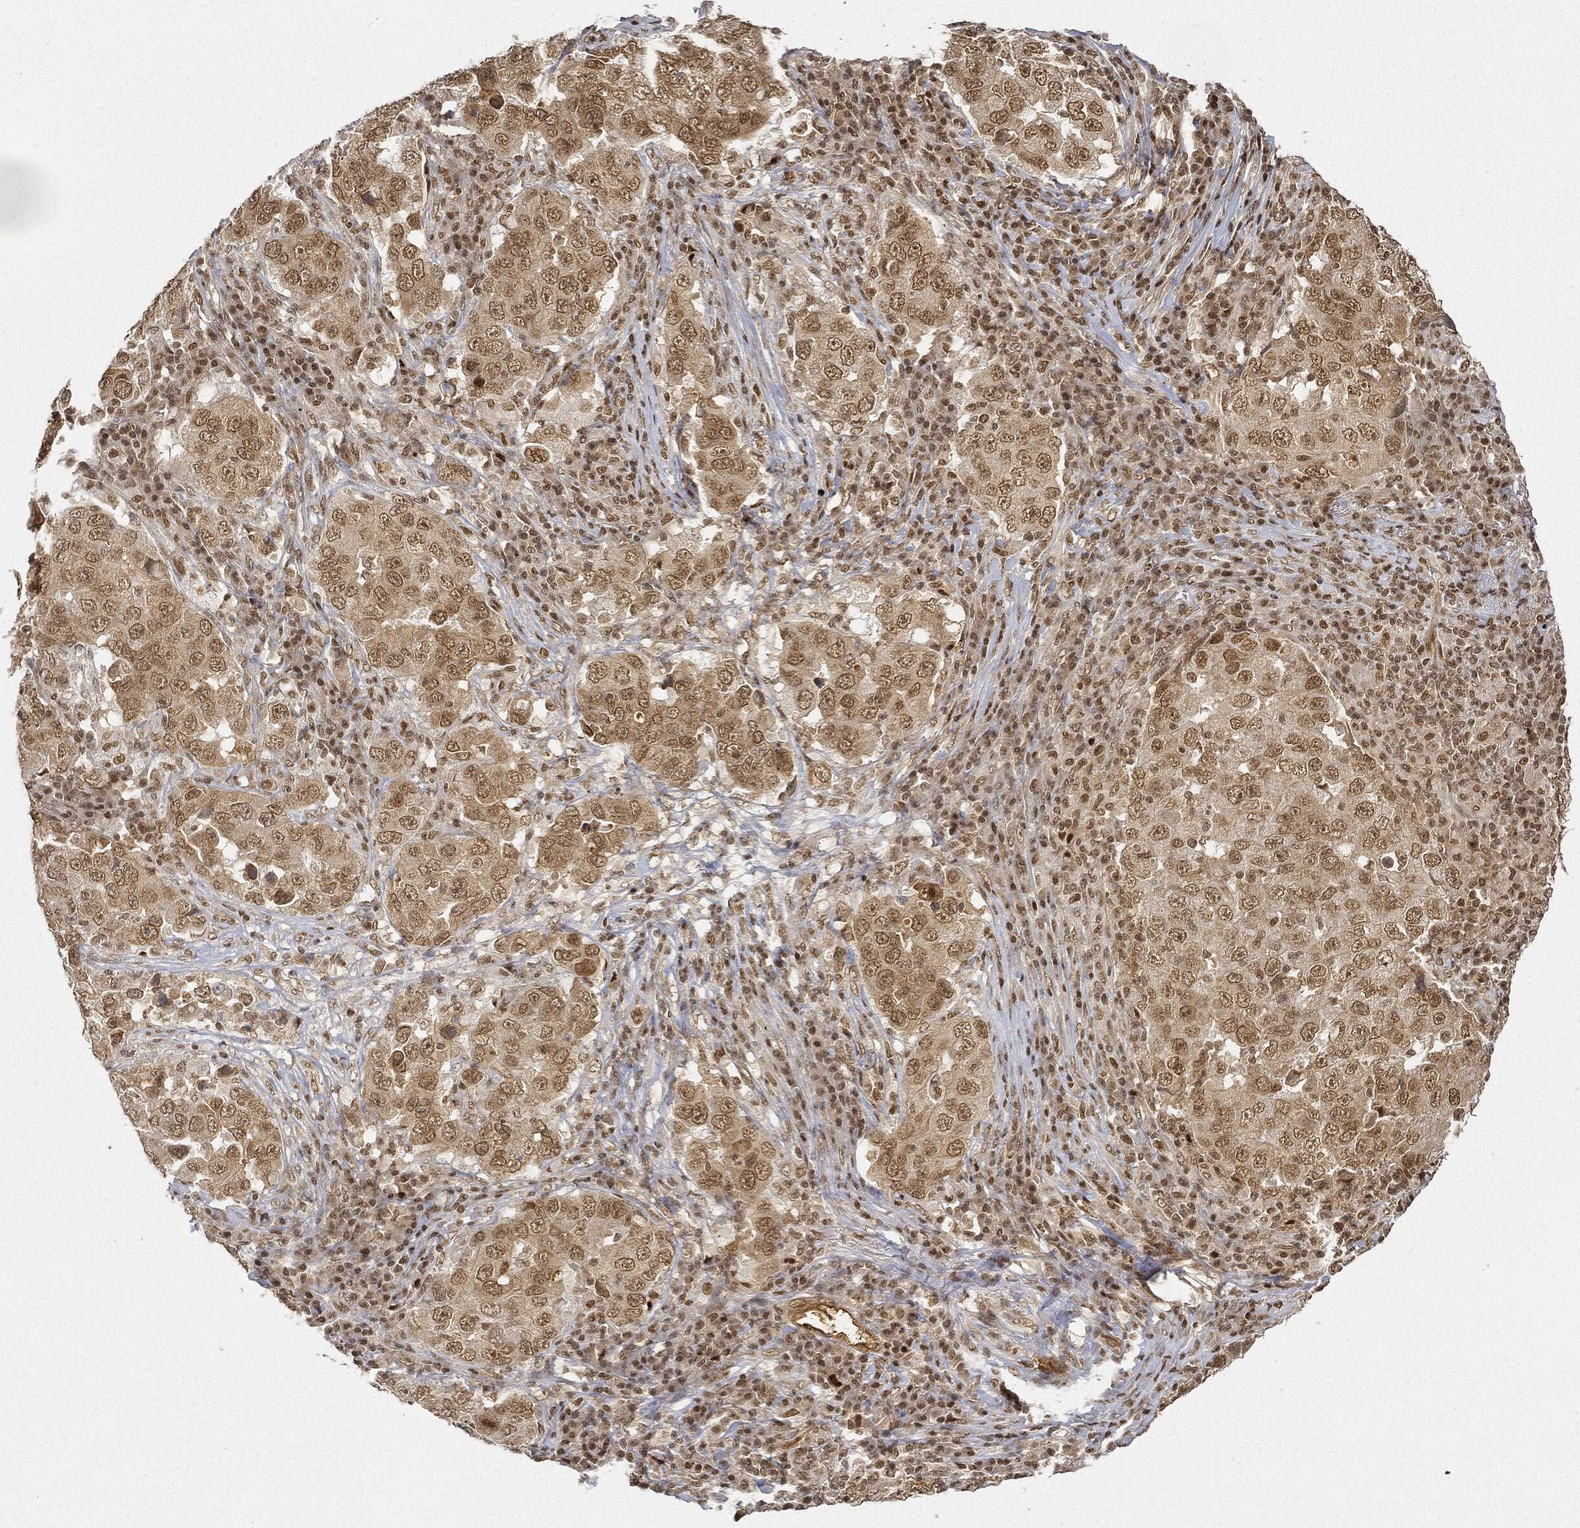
{"staining": {"intensity": "moderate", "quantity": "25%-75%", "location": "cytoplasmic/membranous,nuclear"}, "tissue": "lung cancer", "cell_type": "Tumor cells", "image_type": "cancer", "snomed": [{"axis": "morphology", "description": "Adenocarcinoma, NOS"}, {"axis": "topography", "description": "Lung"}], "caption": "Human lung cancer (adenocarcinoma) stained with a brown dye displays moderate cytoplasmic/membranous and nuclear positive staining in approximately 25%-75% of tumor cells.", "gene": "CIB1", "patient": {"sex": "male", "age": 73}}